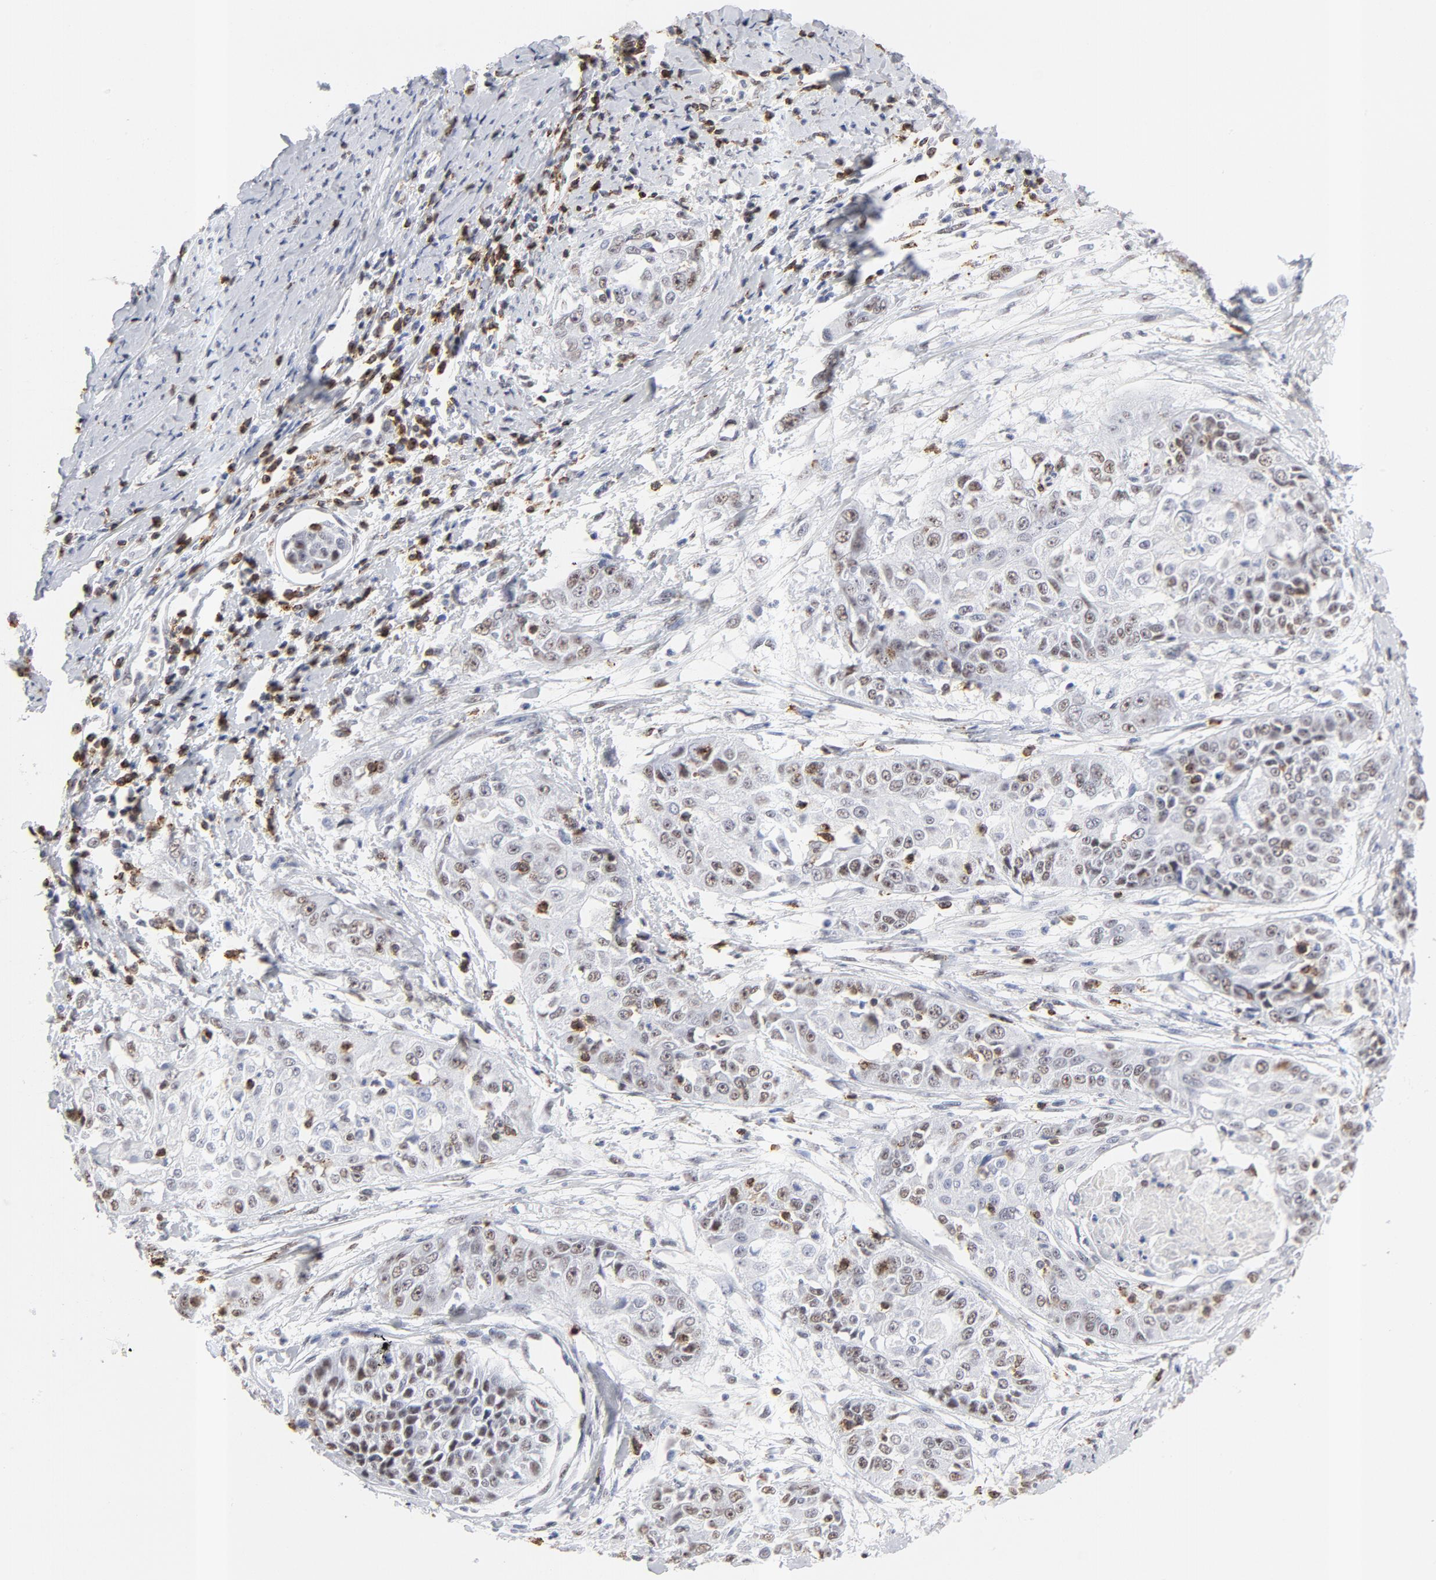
{"staining": {"intensity": "weak", "quantity": "25%-75%", "location": "nuclear"}, "tissue": "cervical cancer", "cell_type": "Tumor cells", "image_type": "cancer", "snomed": [{"axis": "morphology", "description": "Squamous cell carcinoma, NOS"}, {"axis": "topography", "description": "Cervix"}], "caption": "Tumor cells exhibit low levels of weak nuclear positivity in approximately 25%-75% of cells in squamous cell carcinoma (cervical).", "gene": "CD2", "patient": {"sex": "female", "age": 64}}